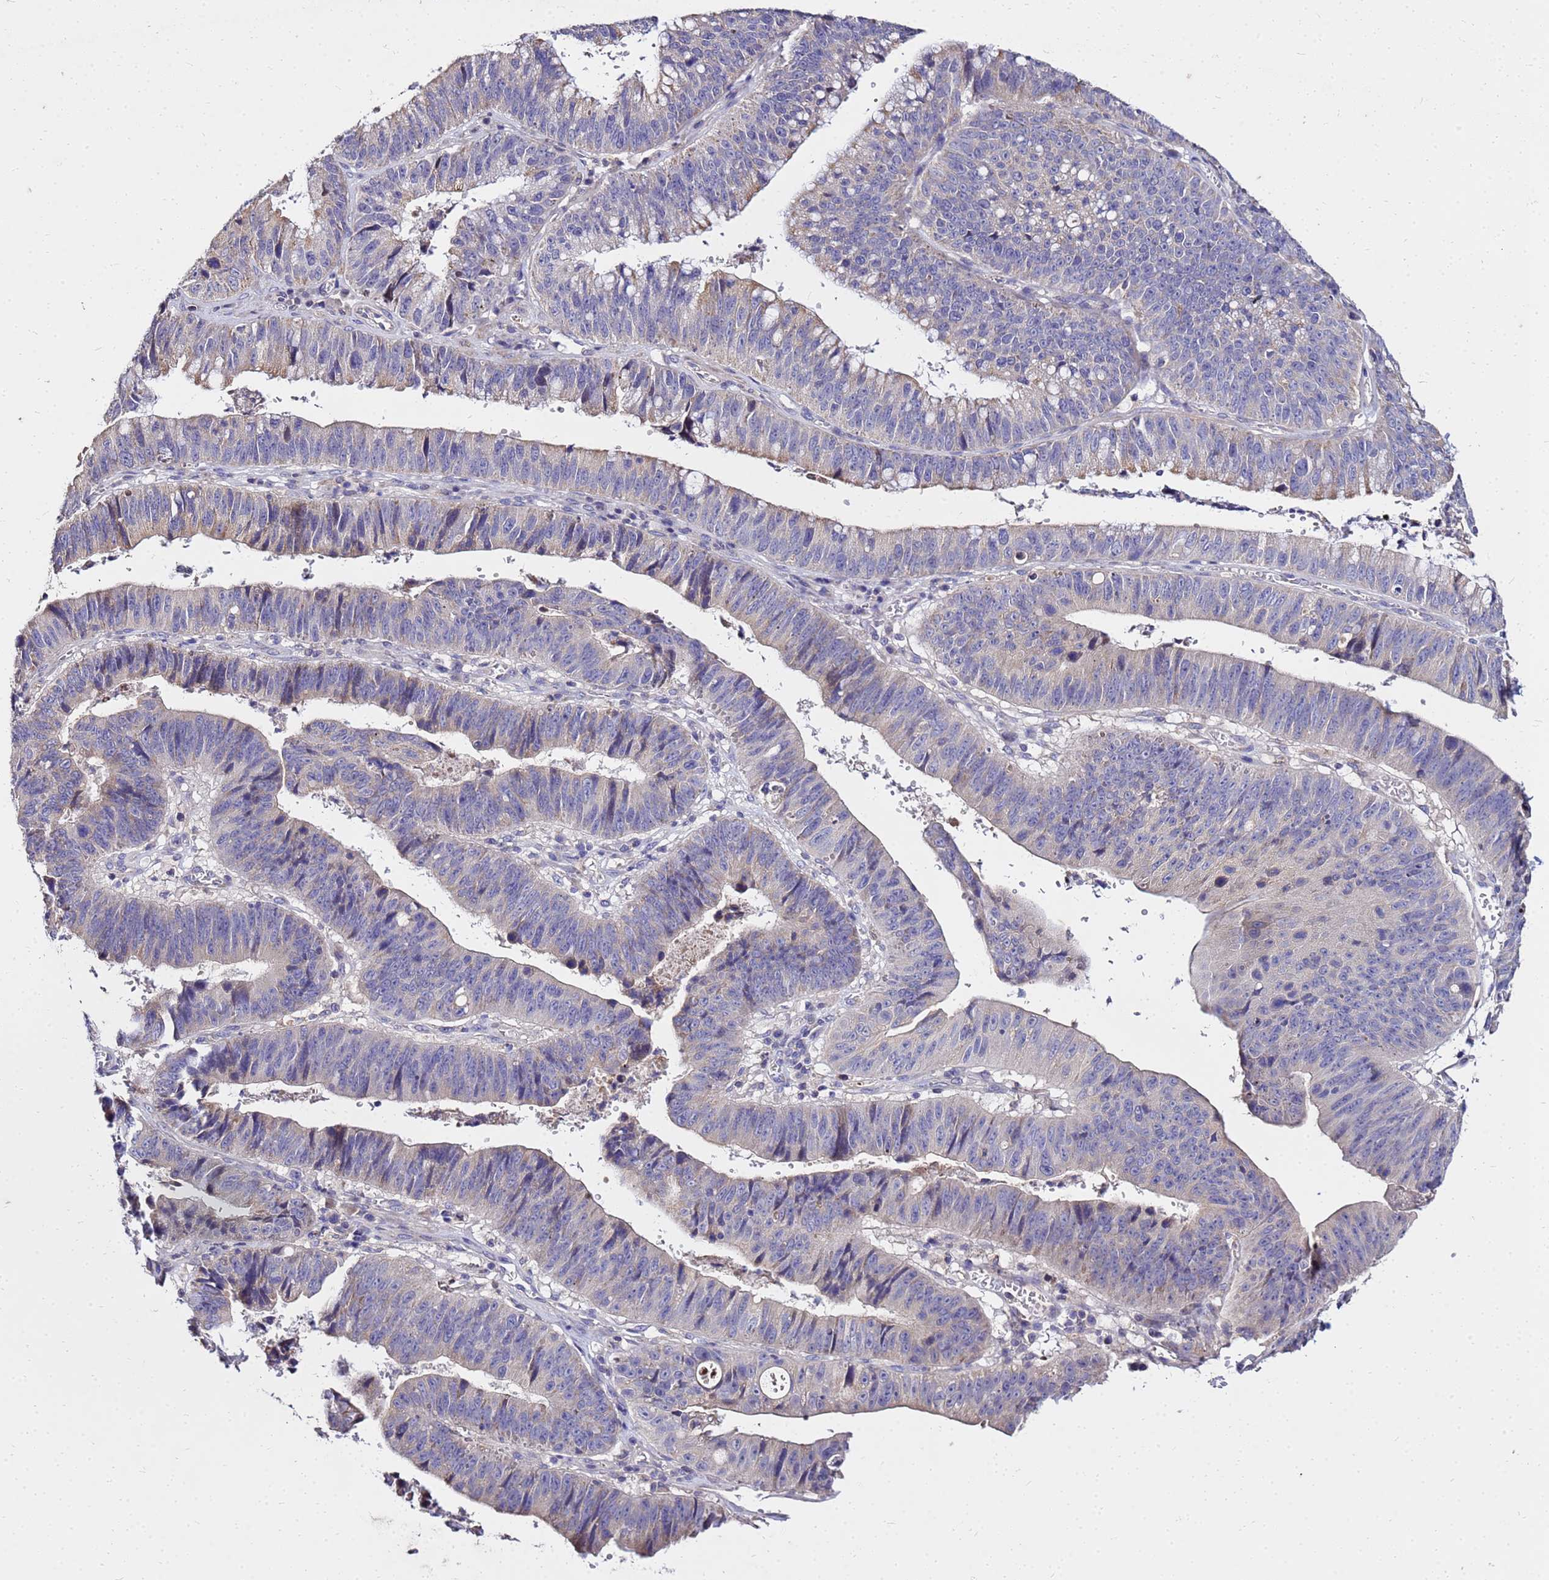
{"staining": {"intensity": "moderate", "quantity": "<25%", "location": "cytoplasmic/membranous"}, "tissue": "stomach cancer", "cell_type": "Tumor cells", "image_type": "cancer", "snomed": [{"axis": "morphology", "description": "Adenocarcinoma, NOS"}, {"axis": "topography", "description": "Stomach"}], "caption": "Immunohistochemistry of human adenocarcinoma (stomach) exhibits low levels of moderate cytoplasmic/membranous expression in about <25% of tumor cells.", "gene": "COX14", "patient": {"sex": "male", "age": 59}}